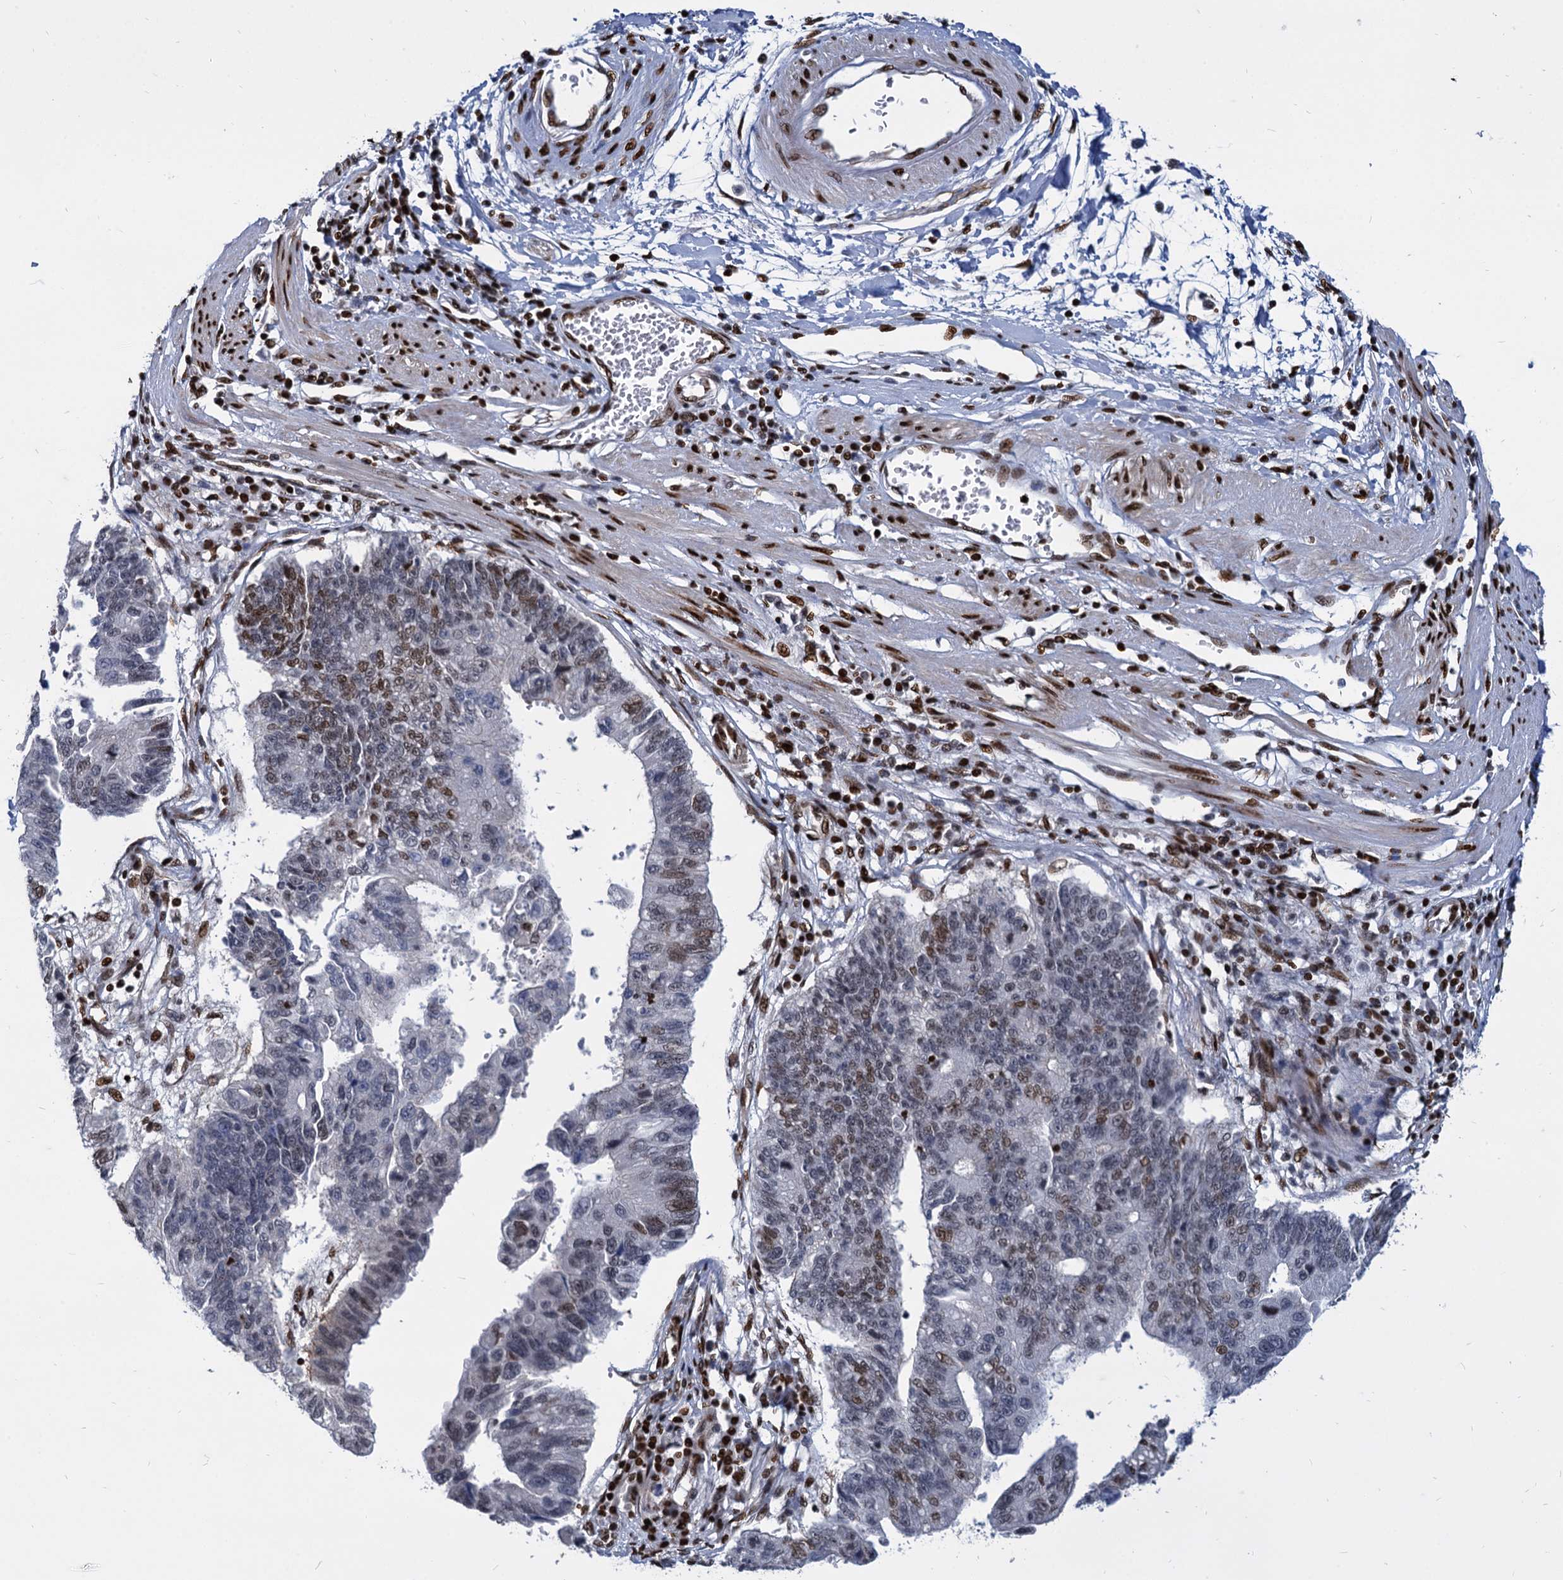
{"staining": {"intensity": "moderate", "quantity": "25%-75%", "location": "nuclear"}, "tissue": "stomach cancer", "cell_type": "Tumor cells", "image_type": "cancer", "snomed": [{"axis": "morphology", "description": "Adenocarcinoma, NOS"}, {"axis": "topography", "description": "Stomach"}], "caption": "The immunohistochemical stain shows moderate nuclear positivity in tumor cells of stomach cancer tissue.", "gene": "MECP2", "patient": {"sex": "male", "age": 59}}